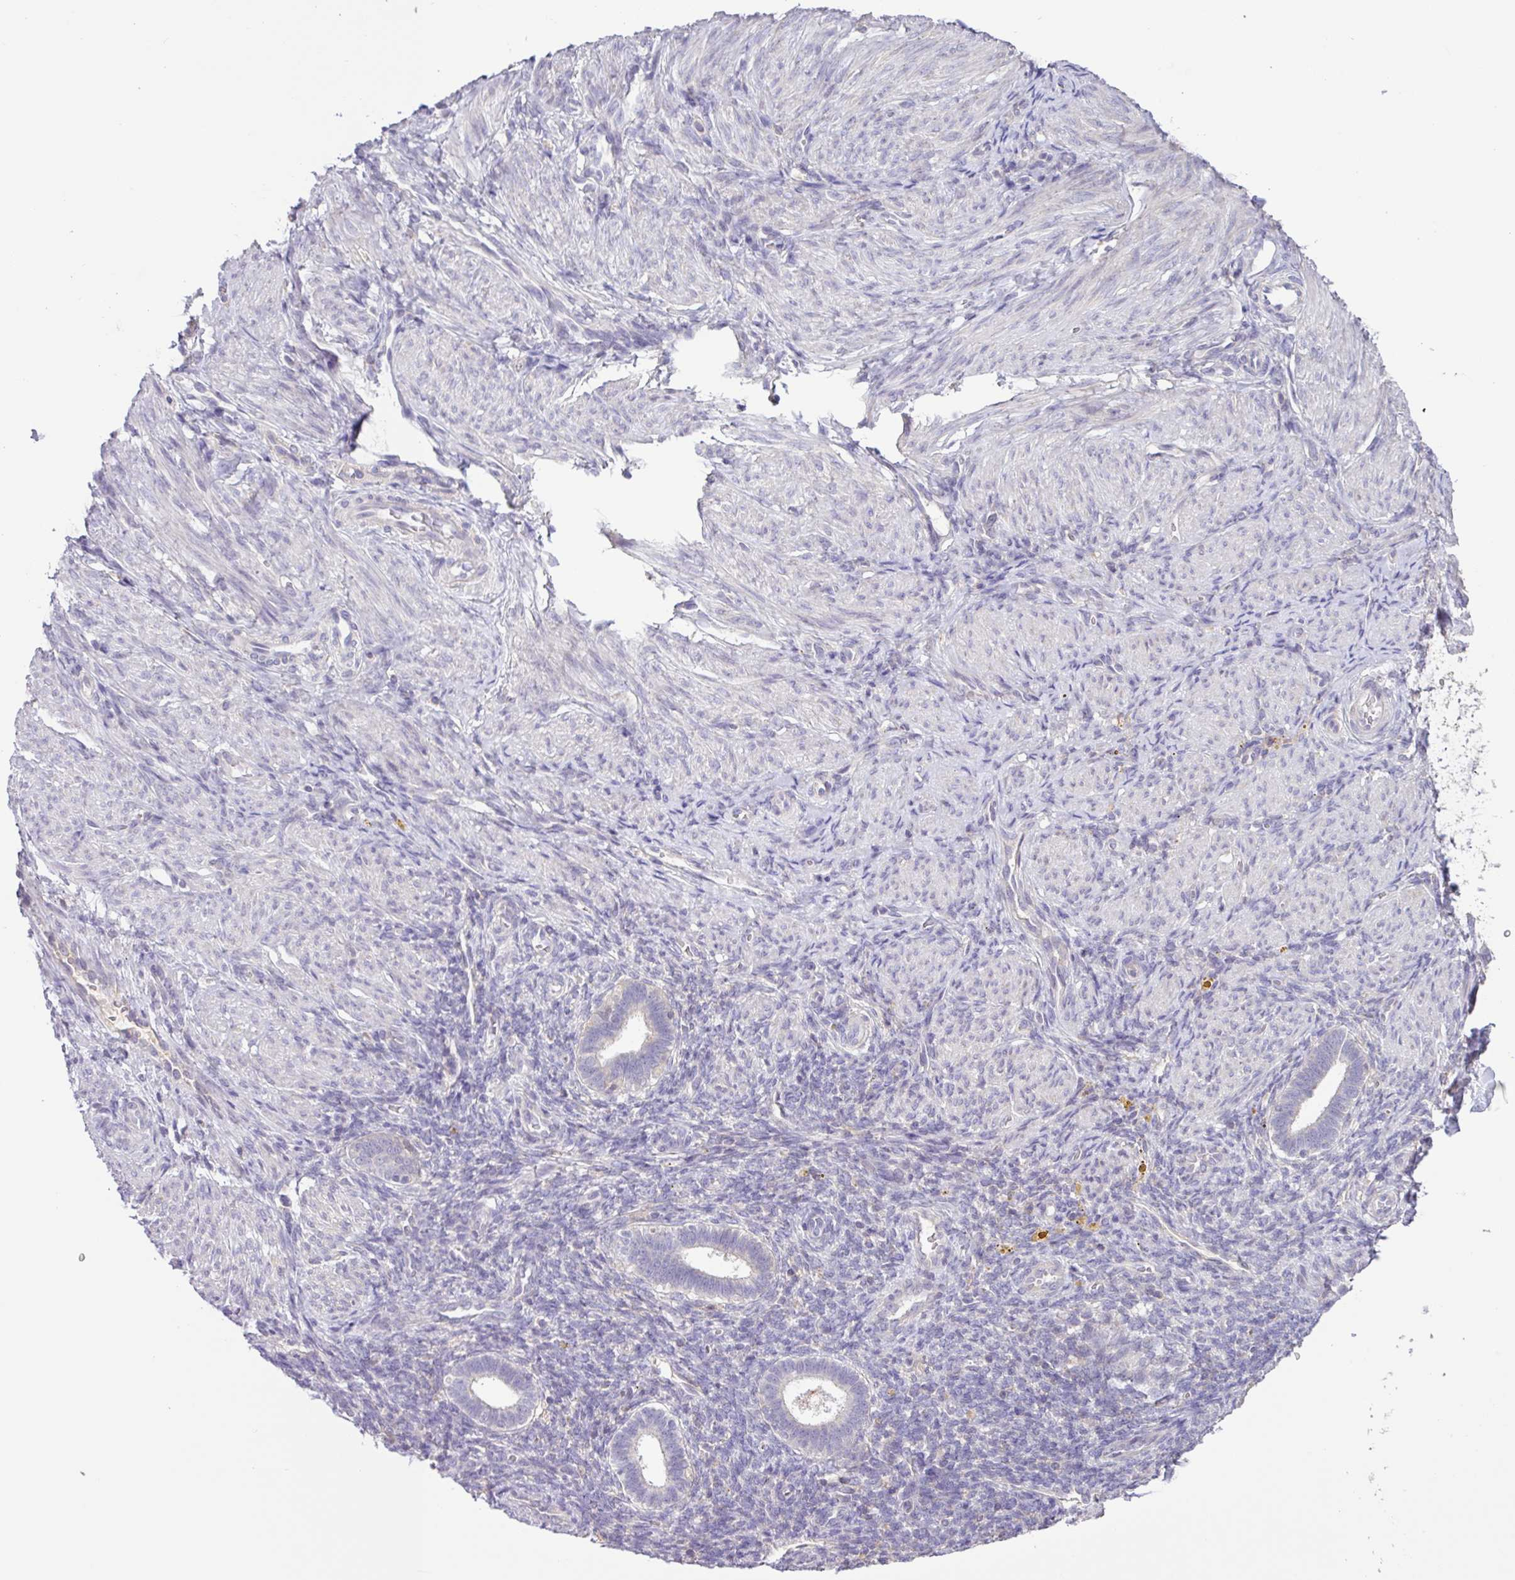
{"staining": {"intensity": "negative", "quantity": "none", "location": "none"}, "tissue": "endometrium", "cell_type": "Cells in endometrial stroma", "image_type": "normal", "snomed": [{"axis": "morphology", "description": "Normal tissue, NOS"}, {"axis": "topography", "description": "Endometrium"}], "caption": "A histopathology image of endometrium stained for a protein shows no brown staining in cells in endometrial stroma. The staining was performed using DAB (3,3'-diaminobenzidine) to visualize the protein expression in brown, while the nuclei were stained in blue with hematoxylin (Magnification: 20x).", "gene": "SFTPB", "patient": {"sex": "female", "age": 34}}